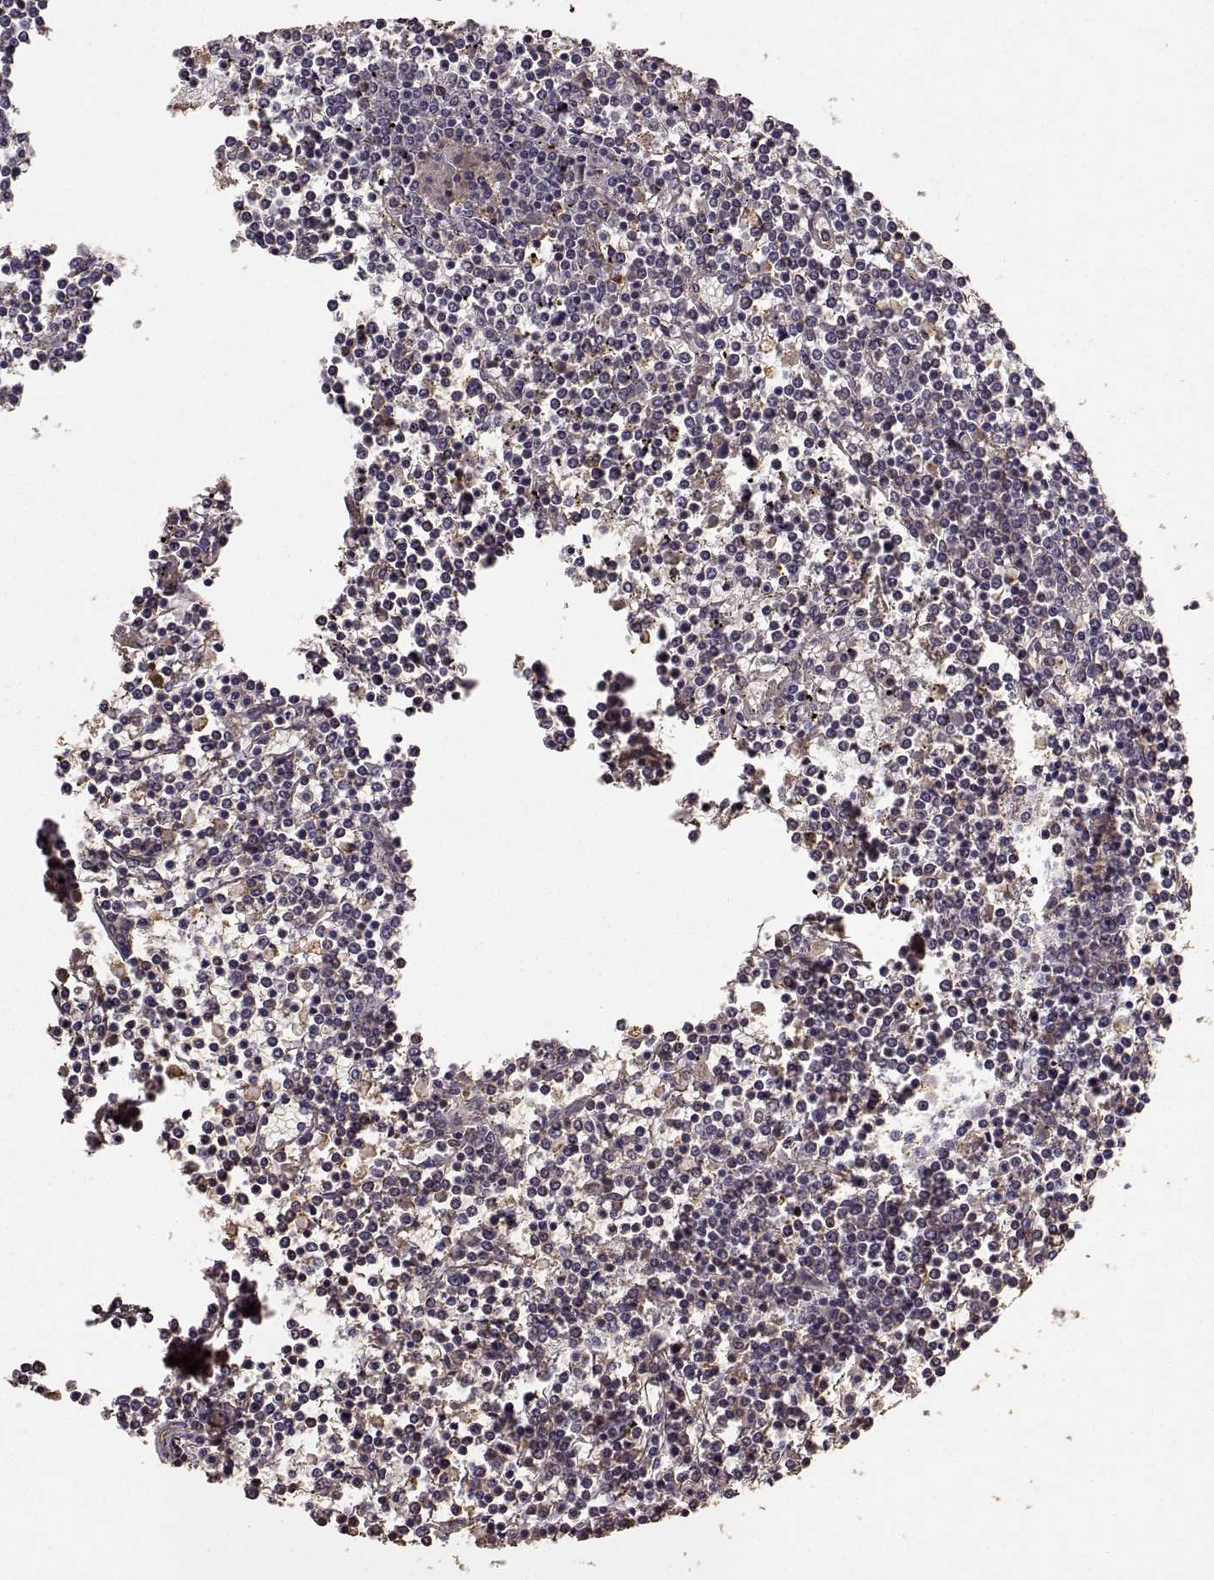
{"staining": {"intensity": "negative", "quantity": "none", "location": "none"}, "tissue": "lymphoma", "cell_type": "Tumor cells", "image_type": "cancer", "snomed": [{"axis": "morphology", "description": "Malignant lymphoma, non-Hodgkin's type, Low grade"}, {"axis": "topography", "description": "Spleen"}], "caption": "Tumor cells show no significant positivity in low-grade malignant lymphoma, non-Hodgkin's type.", "gene": "PTGES2", "patient": {"sex": "female", "age": 19}}